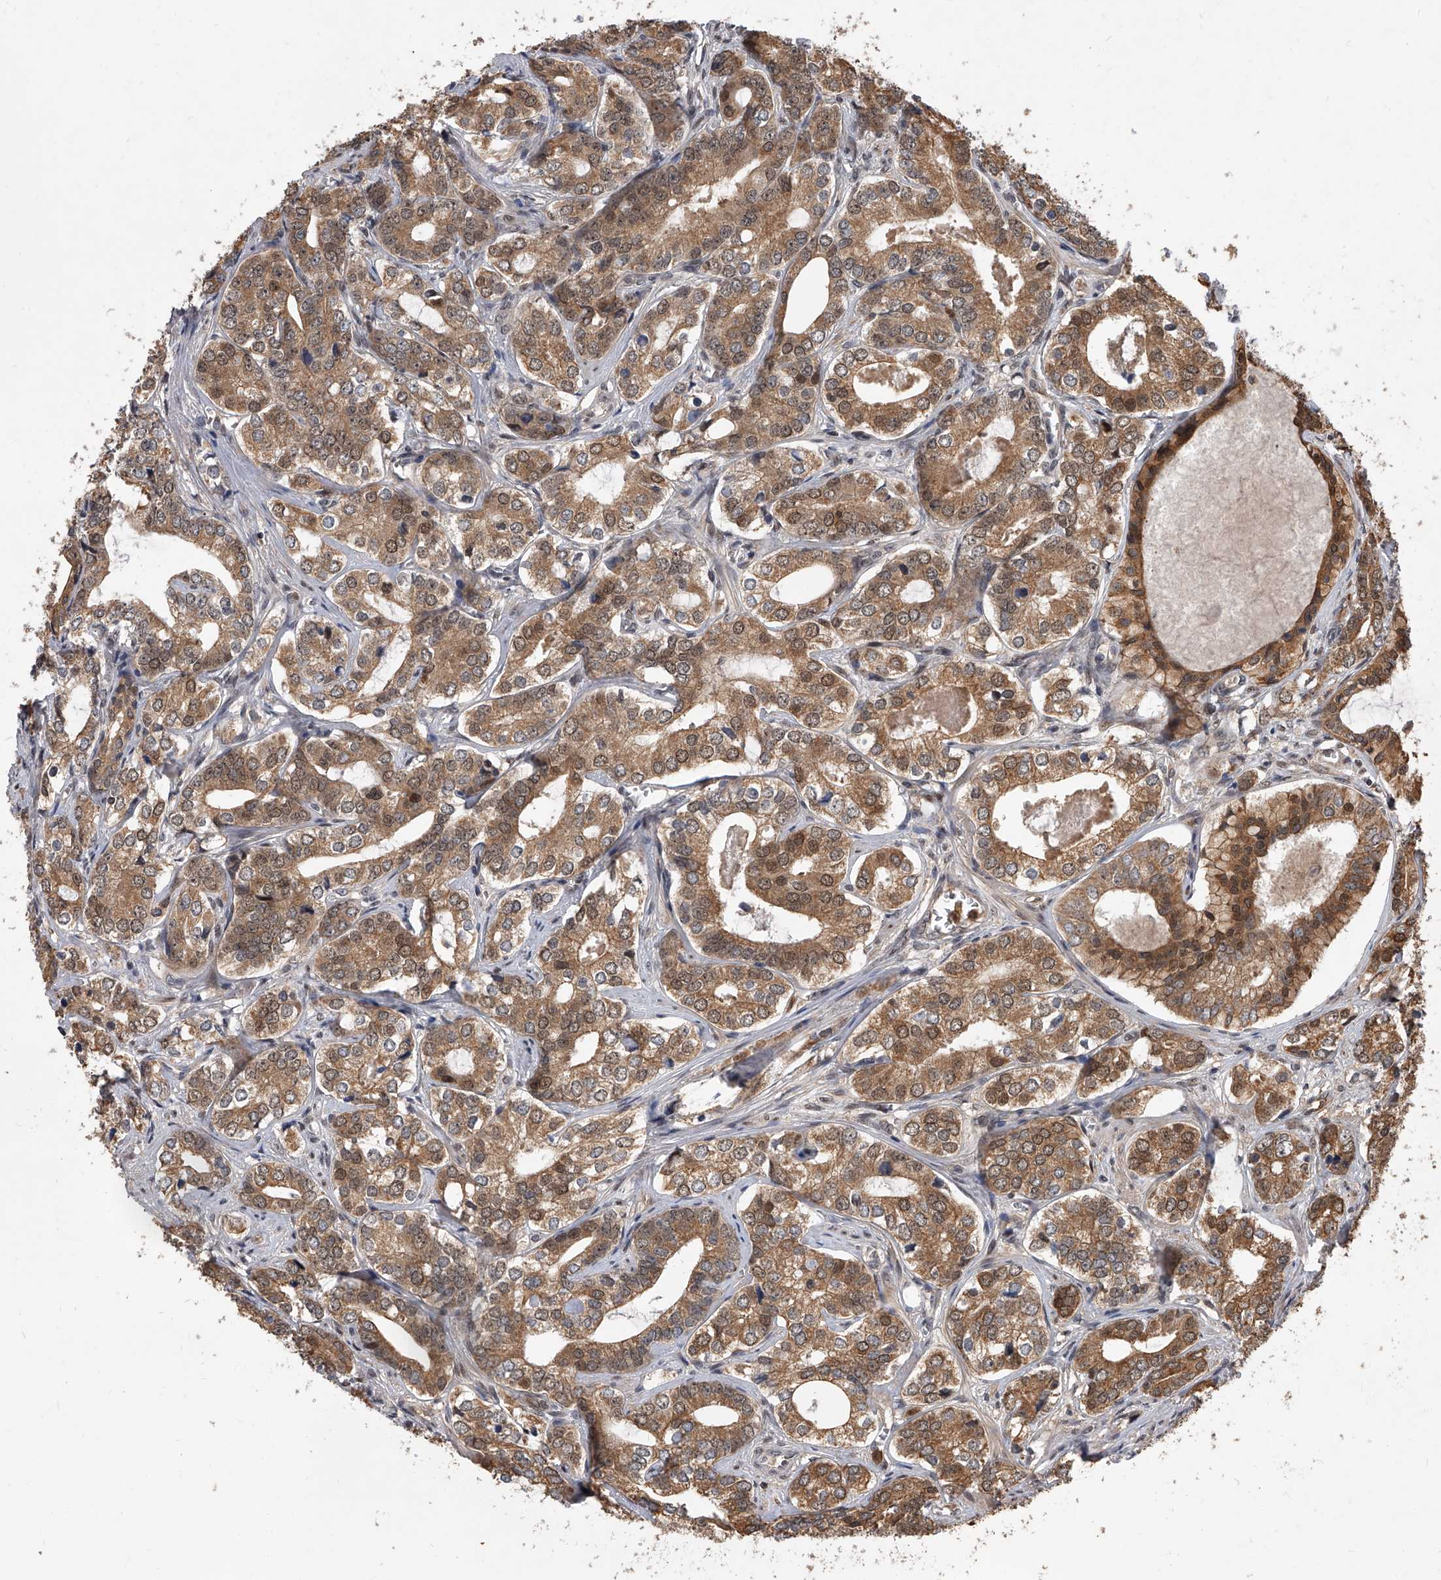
{"staining": {"intensity": "moderate", "quantity": ">75%", "location": "cytoplasmic/membranous,nuclear"}, "tissue": "prostate cancer", "cell_type": "Tumor cells", "image_type": "cancer", "snomed": [{"axis": "morphology", "description": "Adenocarcinoma, High grade"}, {"axis": "topography", "description": "Prostate"}], "caption": "A high-resolution histopathology image shows immunohistochemistry staining of prostate cancer (high-grade adenocarcinoma), which displays moderate cytoplasmic/membranous and nuclear positivity in about >75% of tumor cells.", "gene": "BHLHE23", "patient": {"sex": "male", "age": 62}}